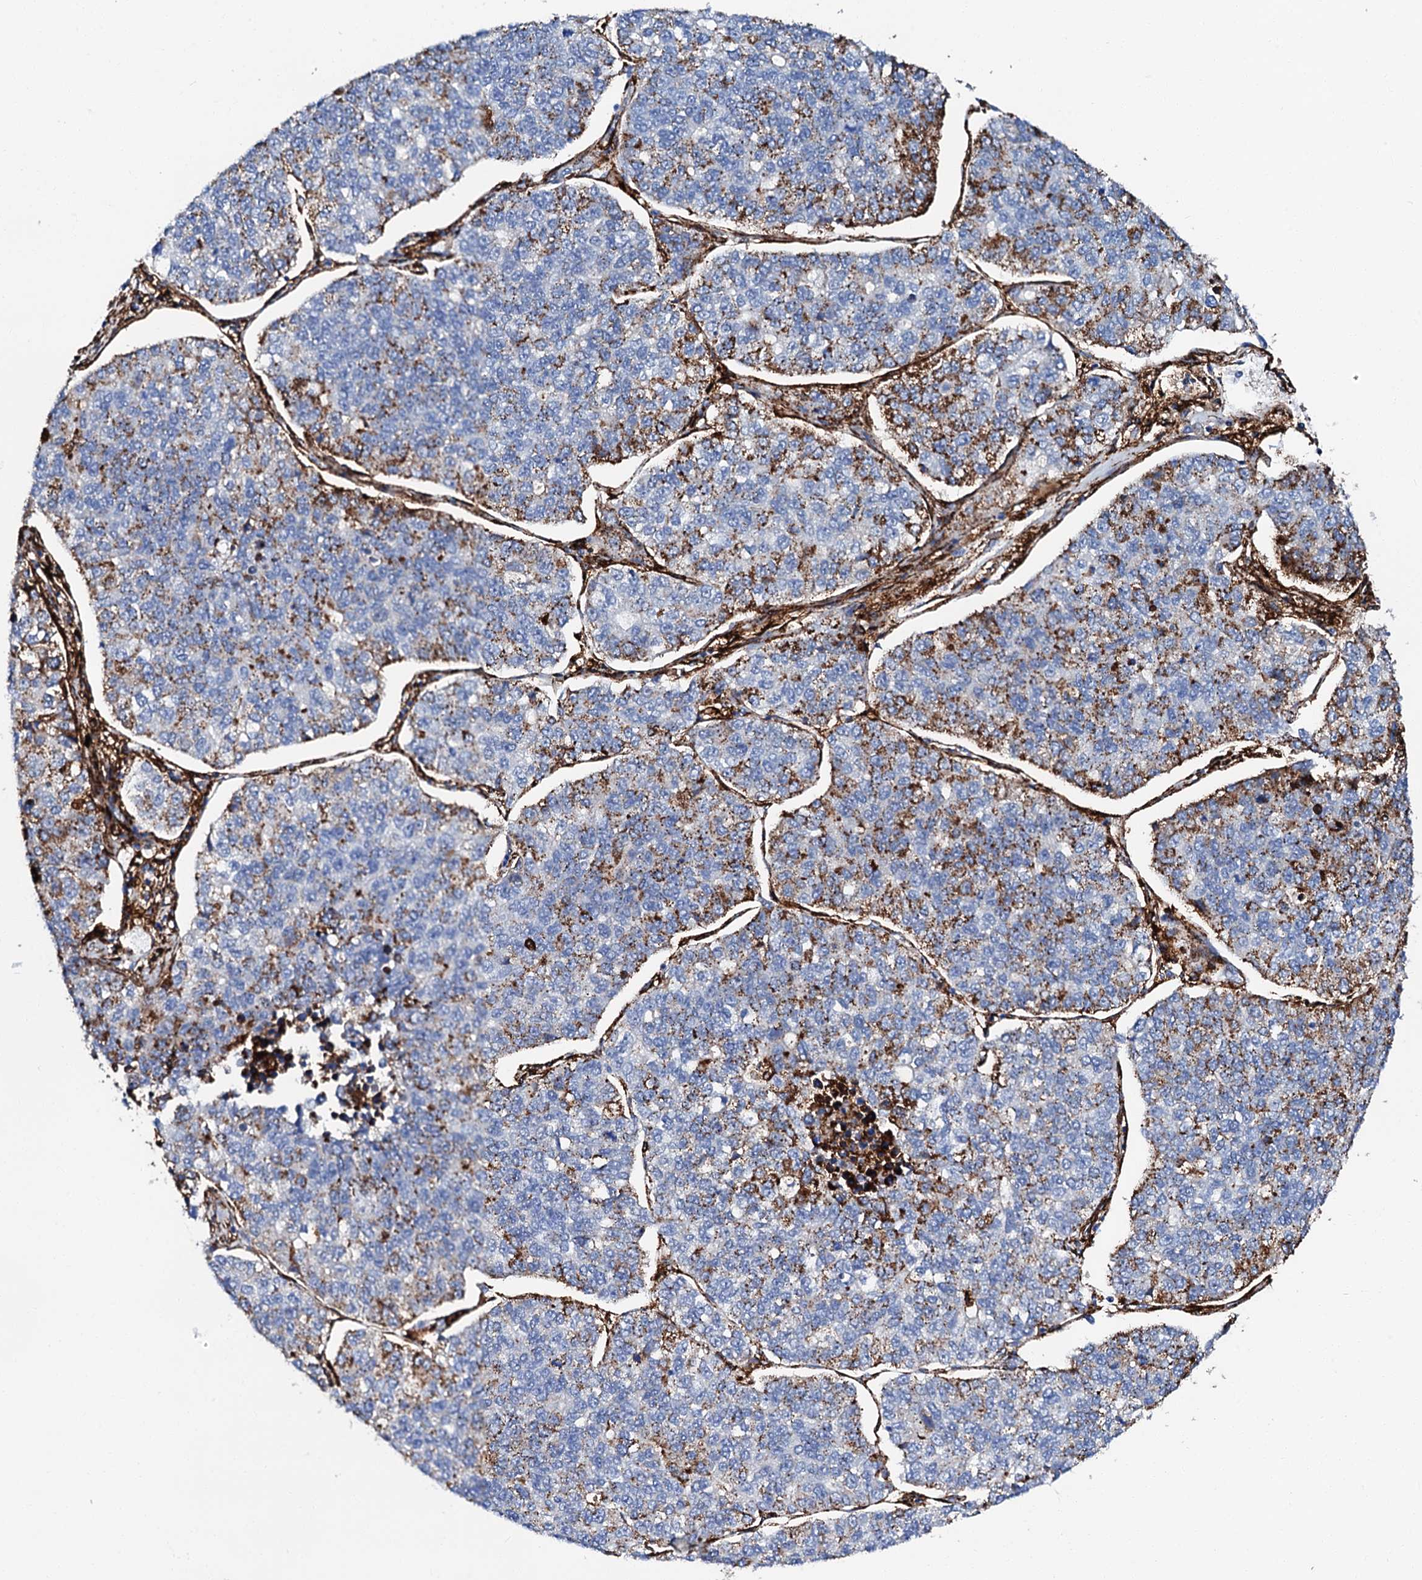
{"staining": {"intensity": "moderate", "quantity": "25%-75%", "location": "cytoplasmic/membranous"}, "tissue": "lung cancer", "cell_type": "Tumor cells", "image_type": "cancer", "snomed": [{"axis": "morphology", "description": "Adenocarcinoma, NOS"}, {"axis": "topography", "description": "Lung"}], "caption": "Tumor cells display moderate cytoplasmic/membranous expression in about 25%-75% of cells in lung cancer (adenocarcinoma).", "gene": "MED13L", "patient": {"sex": "male", "age": 49}}